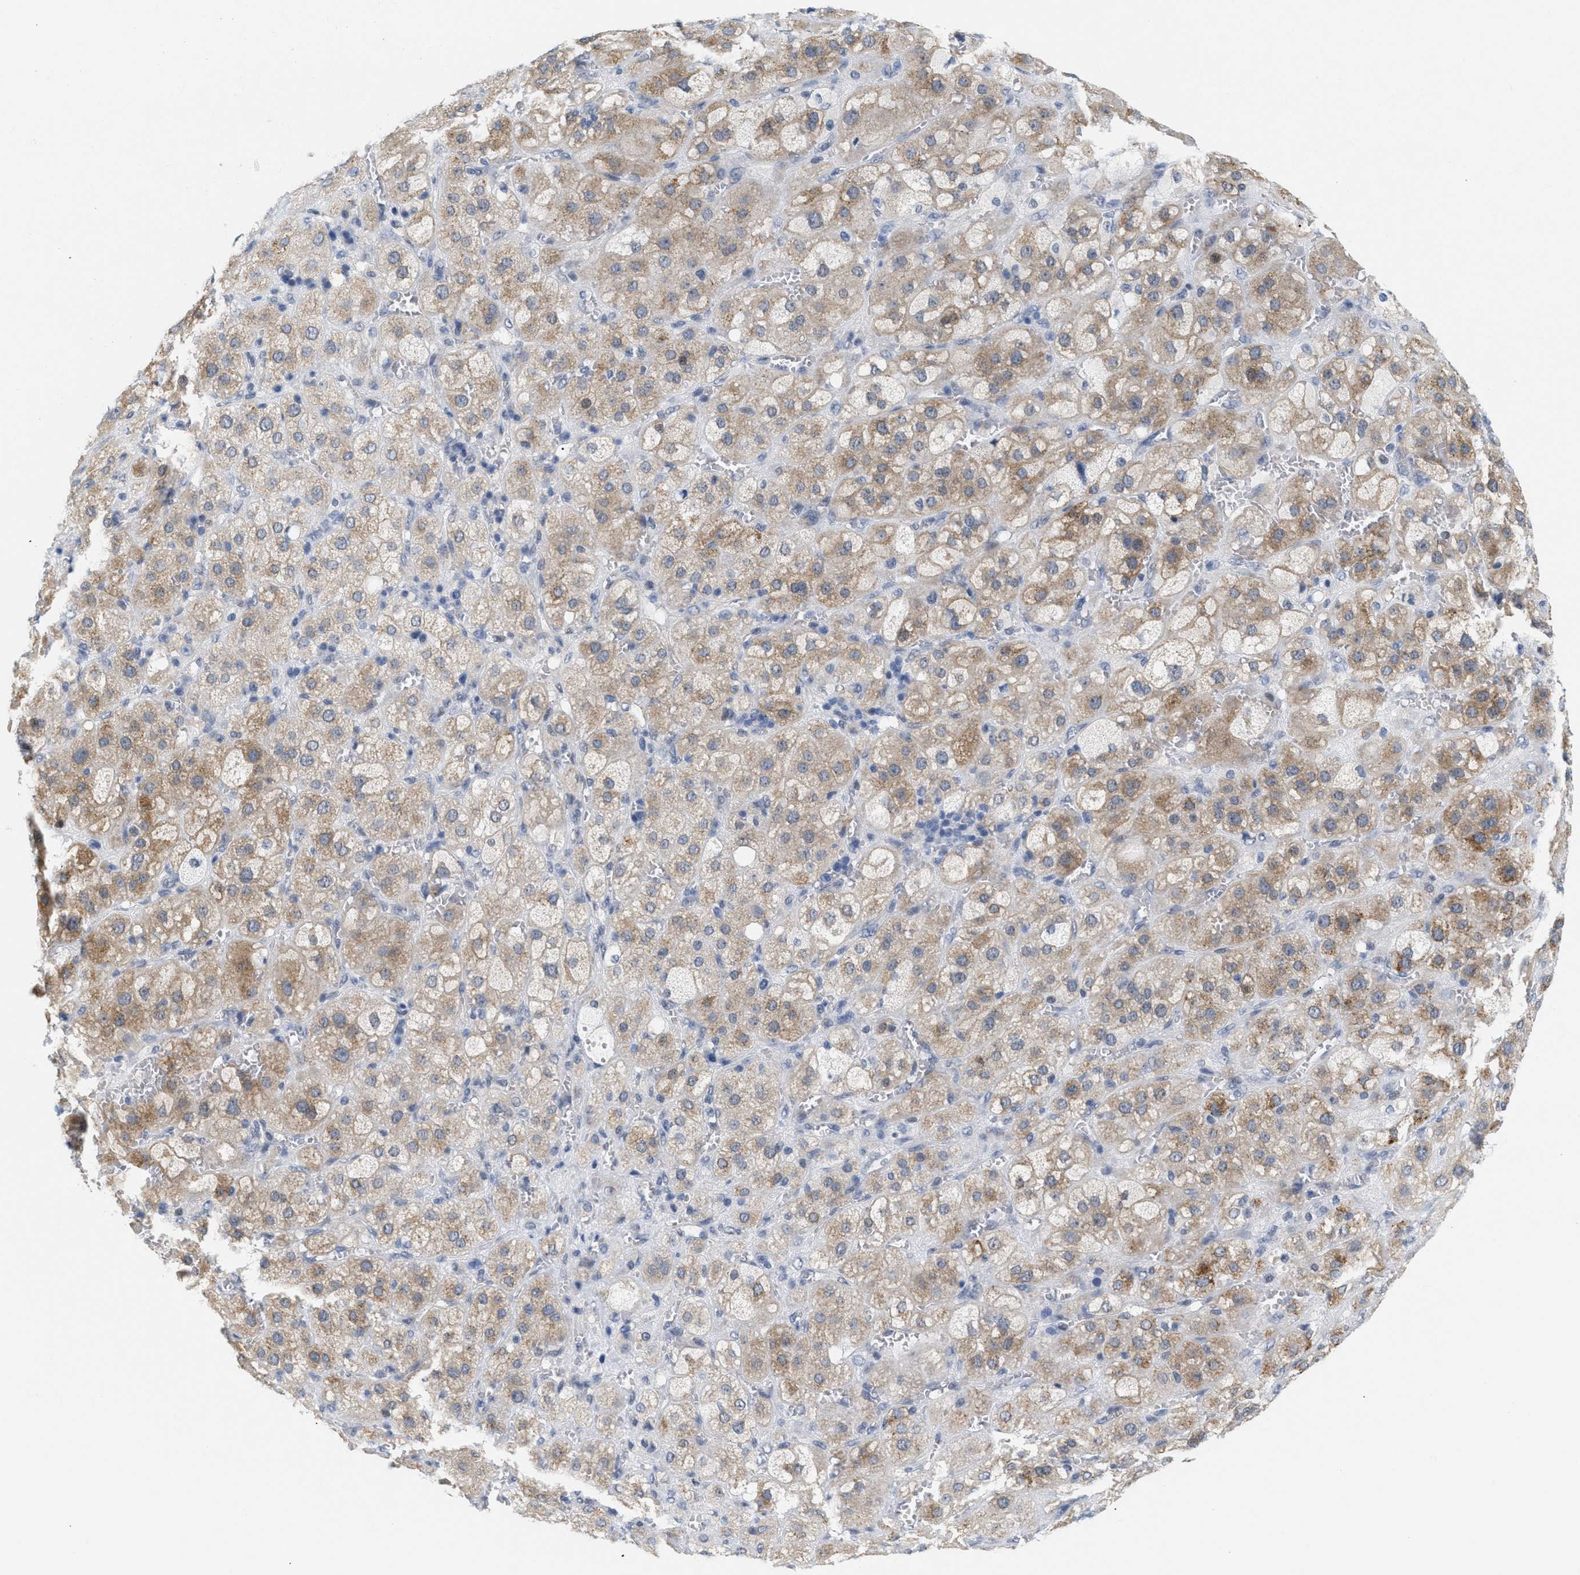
{"staining": {"intensity": "strong", "quantity": "25%-75%", "location": "cytoplasmic/membranous,nuclear"}, "tissue": "adrenal gland", "cell_type": "Glandular cells", "image_type": "normal", "snomed": [{"axis": "morphology", "description": "Normal tissue, NOS"}, {"axis": "topography", "description": "Adrenal gland"}], "caption": "Protein analysis of normal adrenal gland displays strong cytoplasmic/membranous,nuclear positivity in about 25%-75% of glandular cells.", "gene": "PPARD", "patient": {"sex": "female", "age": 47}}